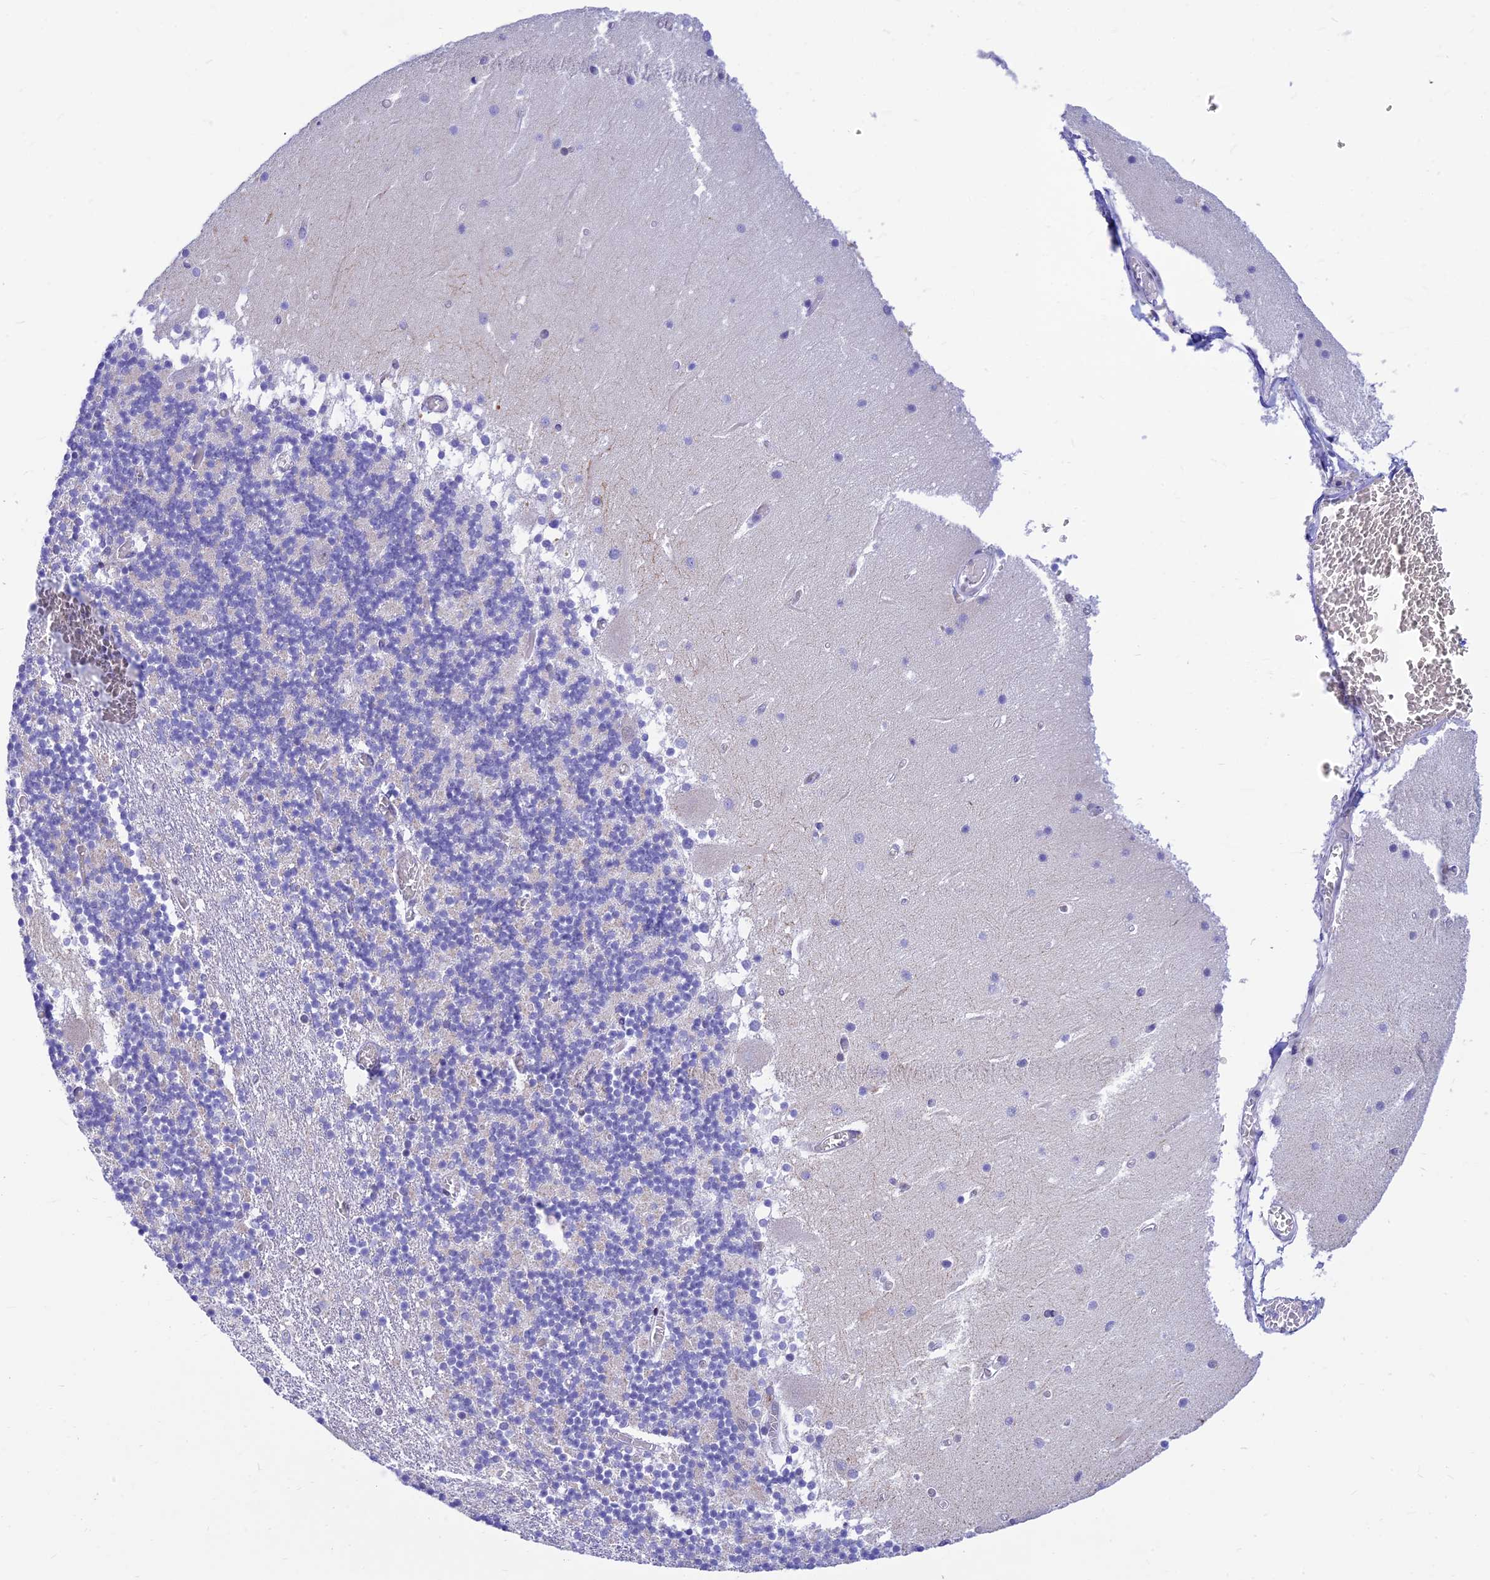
{"staining": {"intensity": "negative", "quantity": "none", "location": "none"}, "tissue": "cerebellum", "cell_type": "Cells in granular layer", "image_type": "normal", "snomed": [{"axis": "morphology", "description": "Normal tissue, NOS"}, {"axis": "topography", "description": "Cerebellum"}], "caption": "Immunohistochemistry (IHC) photomicrograph of unremarkable human cerebellum stained for a protein (brown), which exhibits no staining in cells in granular layer.", "gene": "INKA1", "patient": {"sex": "female", "age": 28}}